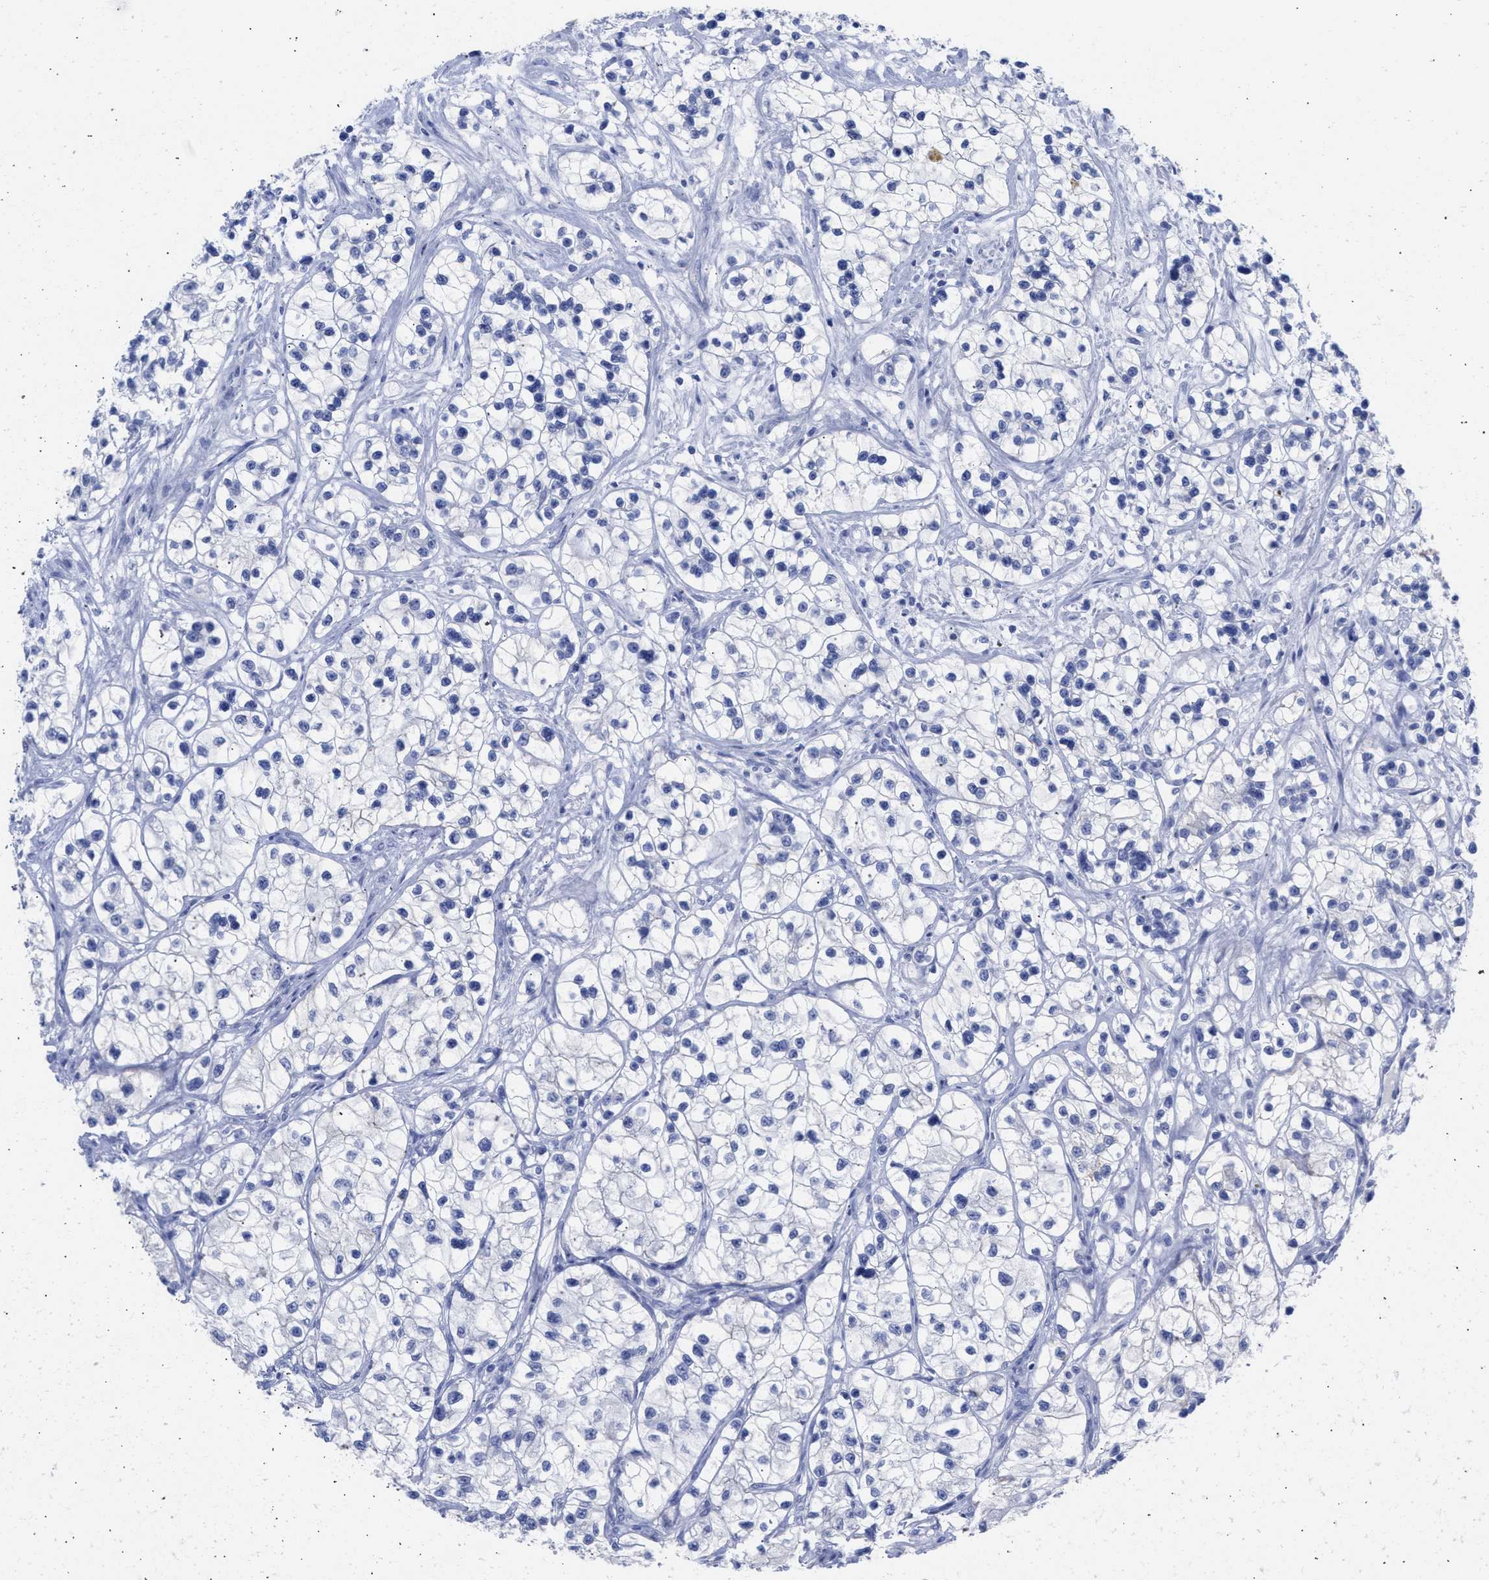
{"staining": {"intensity": "negative", "quantity": "none", "location": "none"}, "tissue": "renal cancer", "cell_type": "Tumor cells", "image_type": "cancer", "snomed": [{"axis": "morphology", "description": "Adenocarcinoma, NOS"}, {"axis": "topography", "description": "Kidney"}], "caption": "Immunohistochemistry histopathology image of neoplastic tissue: human renal adenocarcinoma stained with DAB exhibits no significant protein staining in tumor cells.", "gene": "NCAM1", "patient": {"sex": "female", "age": 57}}